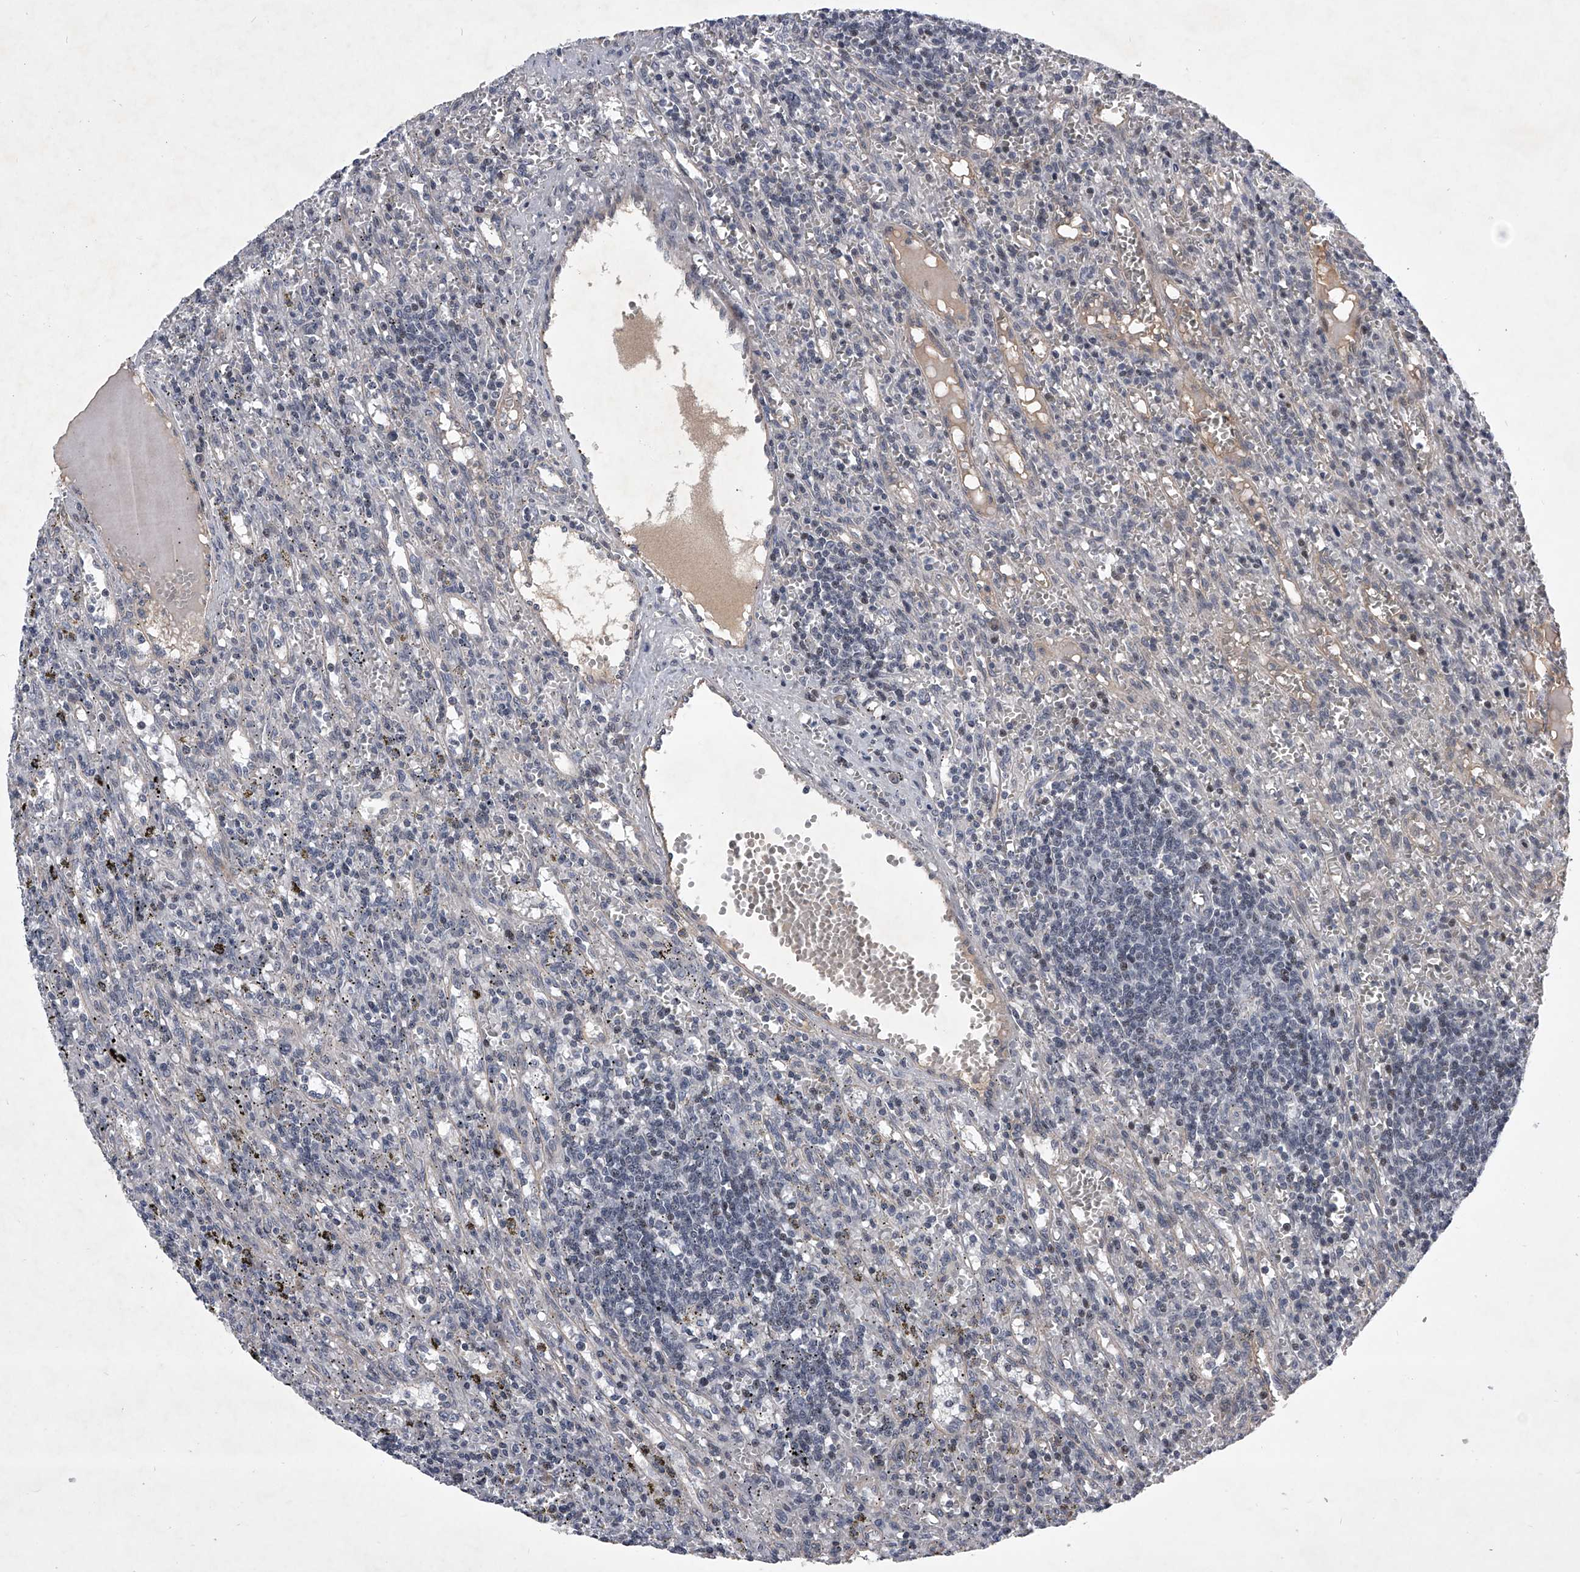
{"staining": {"intensity": "negative", "quantity": "none", "location": "none"}, "tissue": "lymphoma", "cell_type": "Tumor cells", "image_type": "cancer", "snomed": [{"axis": "morphology", "description": "Malignant lymphoma, non-Hodgkin's type, Low grade"}, {"axis": "topography", "description": "Spleen"}], "caption": "Malignant lymphoma, non-Hodgkin's type (low-grade) stained for a protein using immunohistochemistry demonstrates no expression tumor cells.", "gene": "ZNF76", "patient": {"sex": "male", "age": 76}}